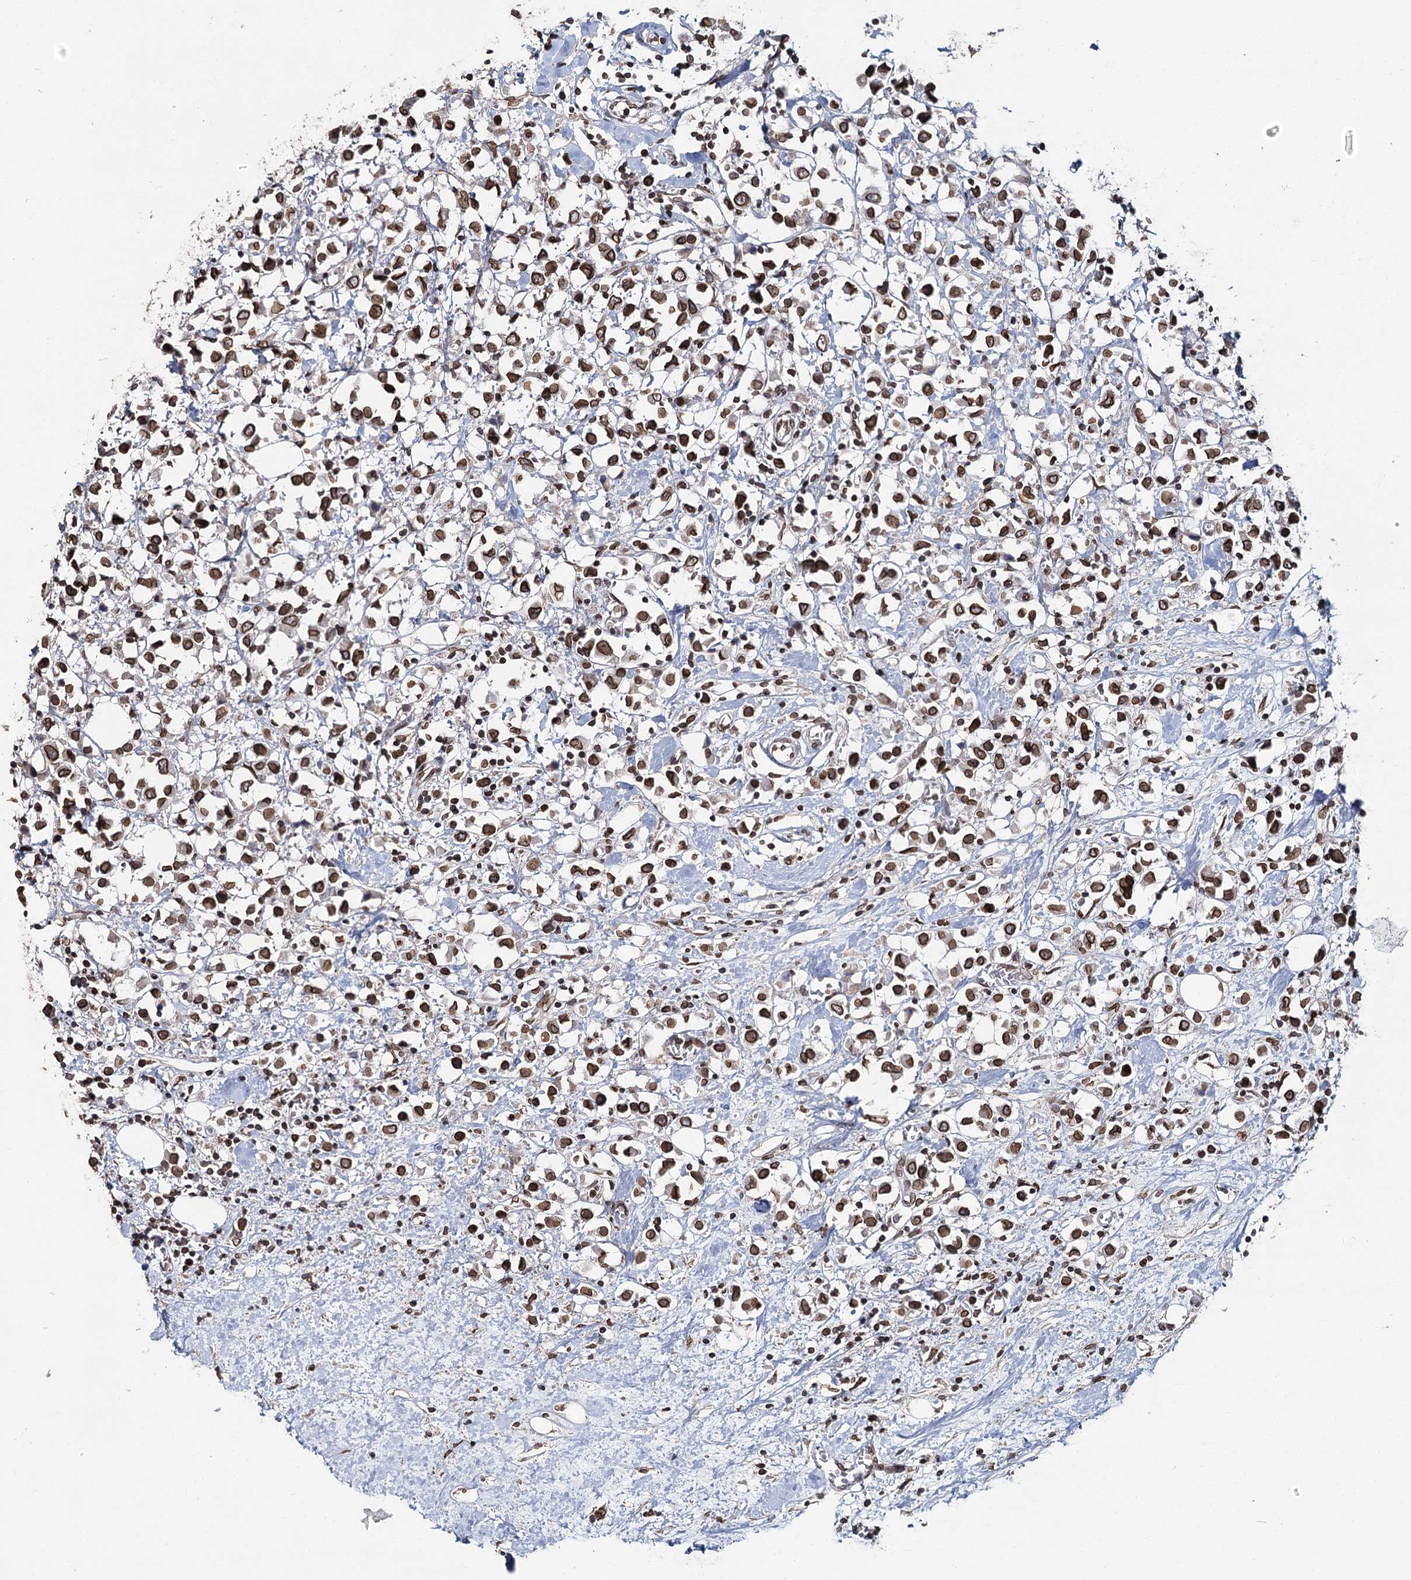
{"staining": {"intensity": "moderate", "quantity": ">75%", "location": "nuclear"}, "tissue": "breast cancer", "cell_type": "Tumor cells", "image_type": "cancer", "snomed": [{"axis": "morphology", "description": "Duct carcinoma"}, {"axis": "topography", "description": "Breast"}], "caption": "There is medium levels of moderate nuclear staining in tumor cells of breast invasive ductal carcinoma, as demonstrated by immunohistochemical staining (brown color).", "gene": "KIAA0930", "patient": {"sex": "female", "age": 61}}